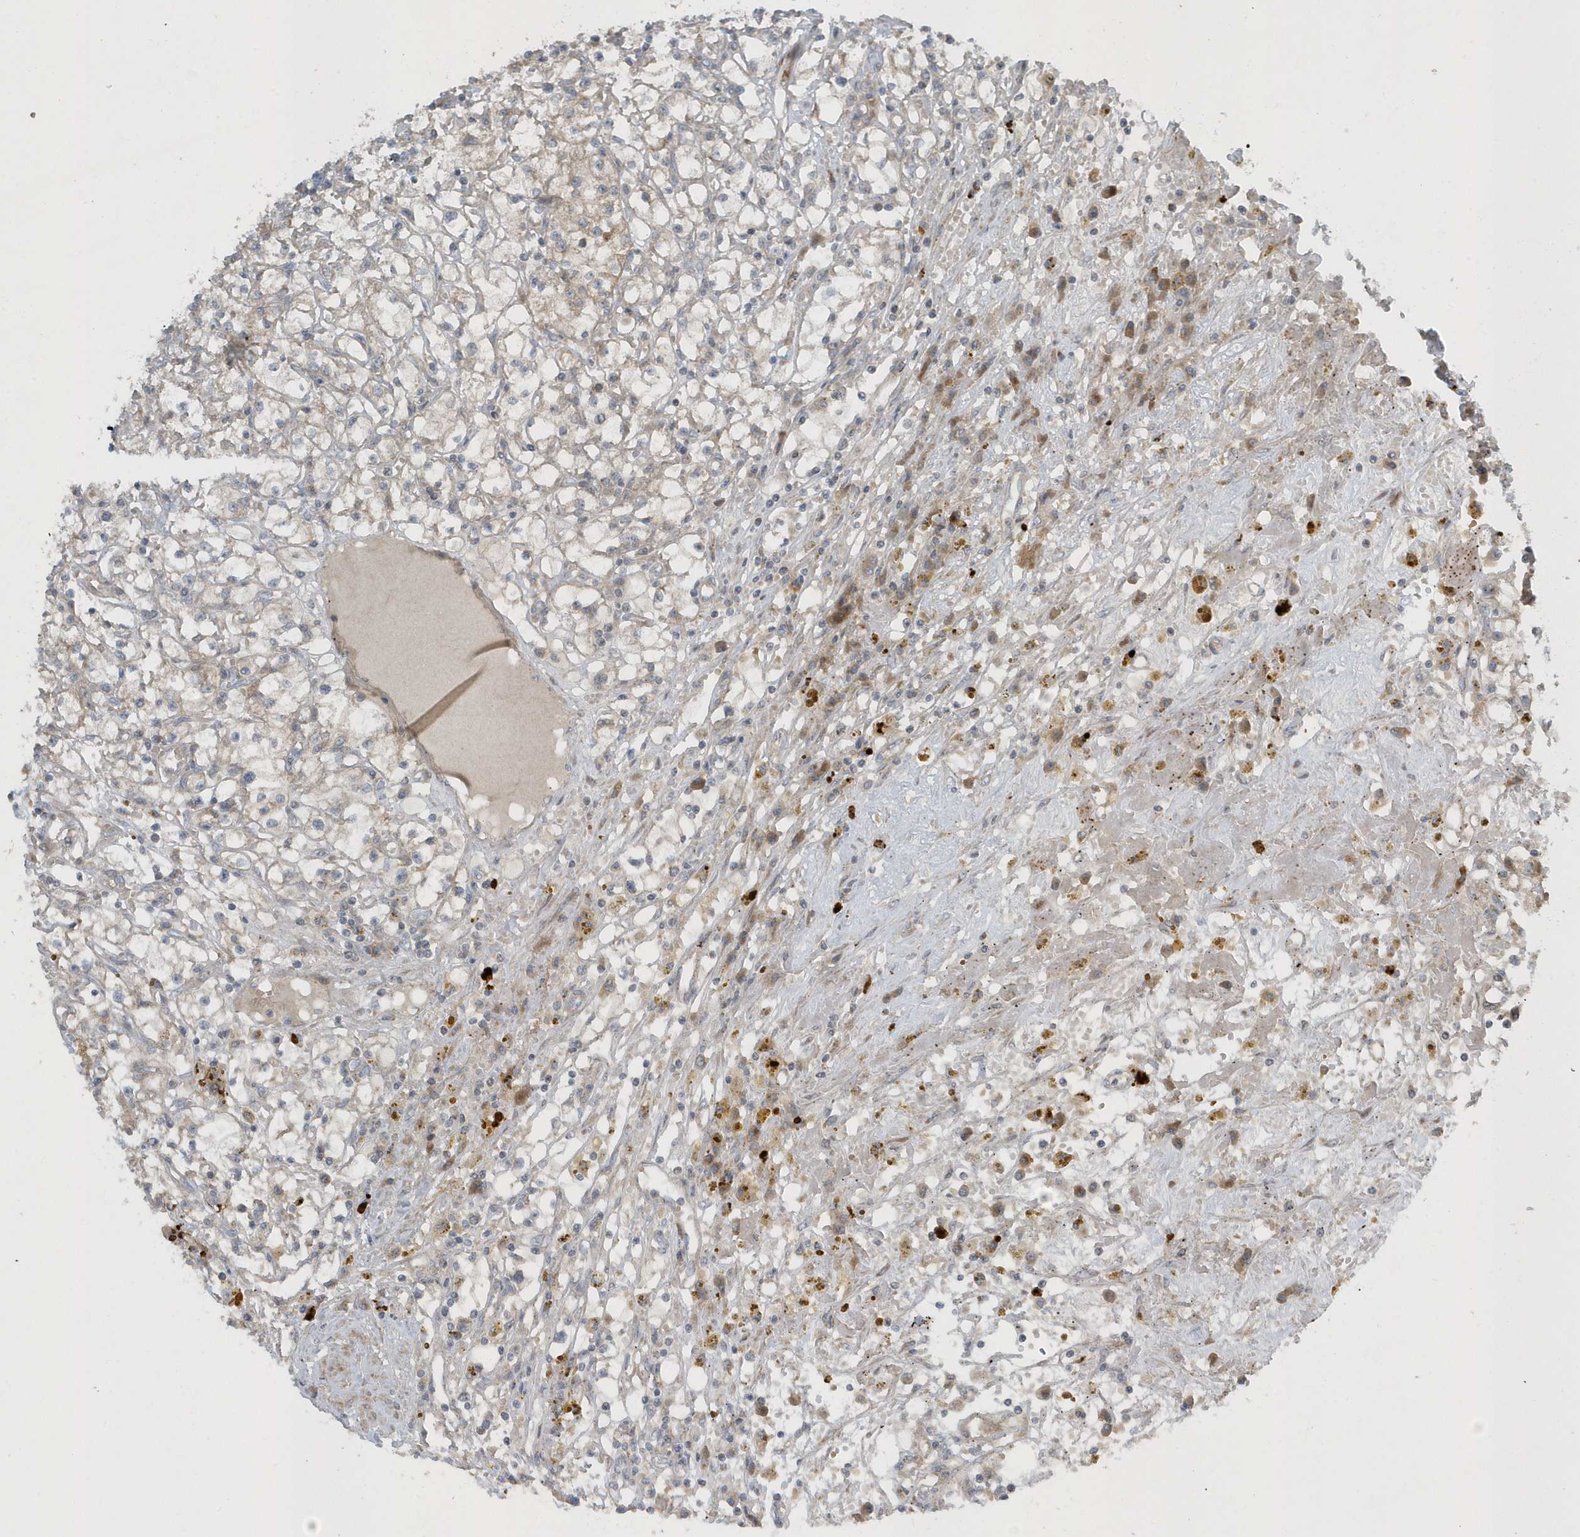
{"staining": {"intensity": "weak", "quantity": "<25%", "location": "cytoplasmic/membranous"}, "tissue": "renal cancer", "cell_type": "Tumor cells", "image_type": "cancer", "snomed": [{"axis": "morphology", "description": "Adenocarcinoma, NOS"}, {"axis": "topography", "description": "Kidney"}], "caption": "An IHC image of renal cancer is shown. There is no staining in tumor cells of renal cancer.", "gene": "SLC38A2", "patient": {"sex": "male", "age": 56}}